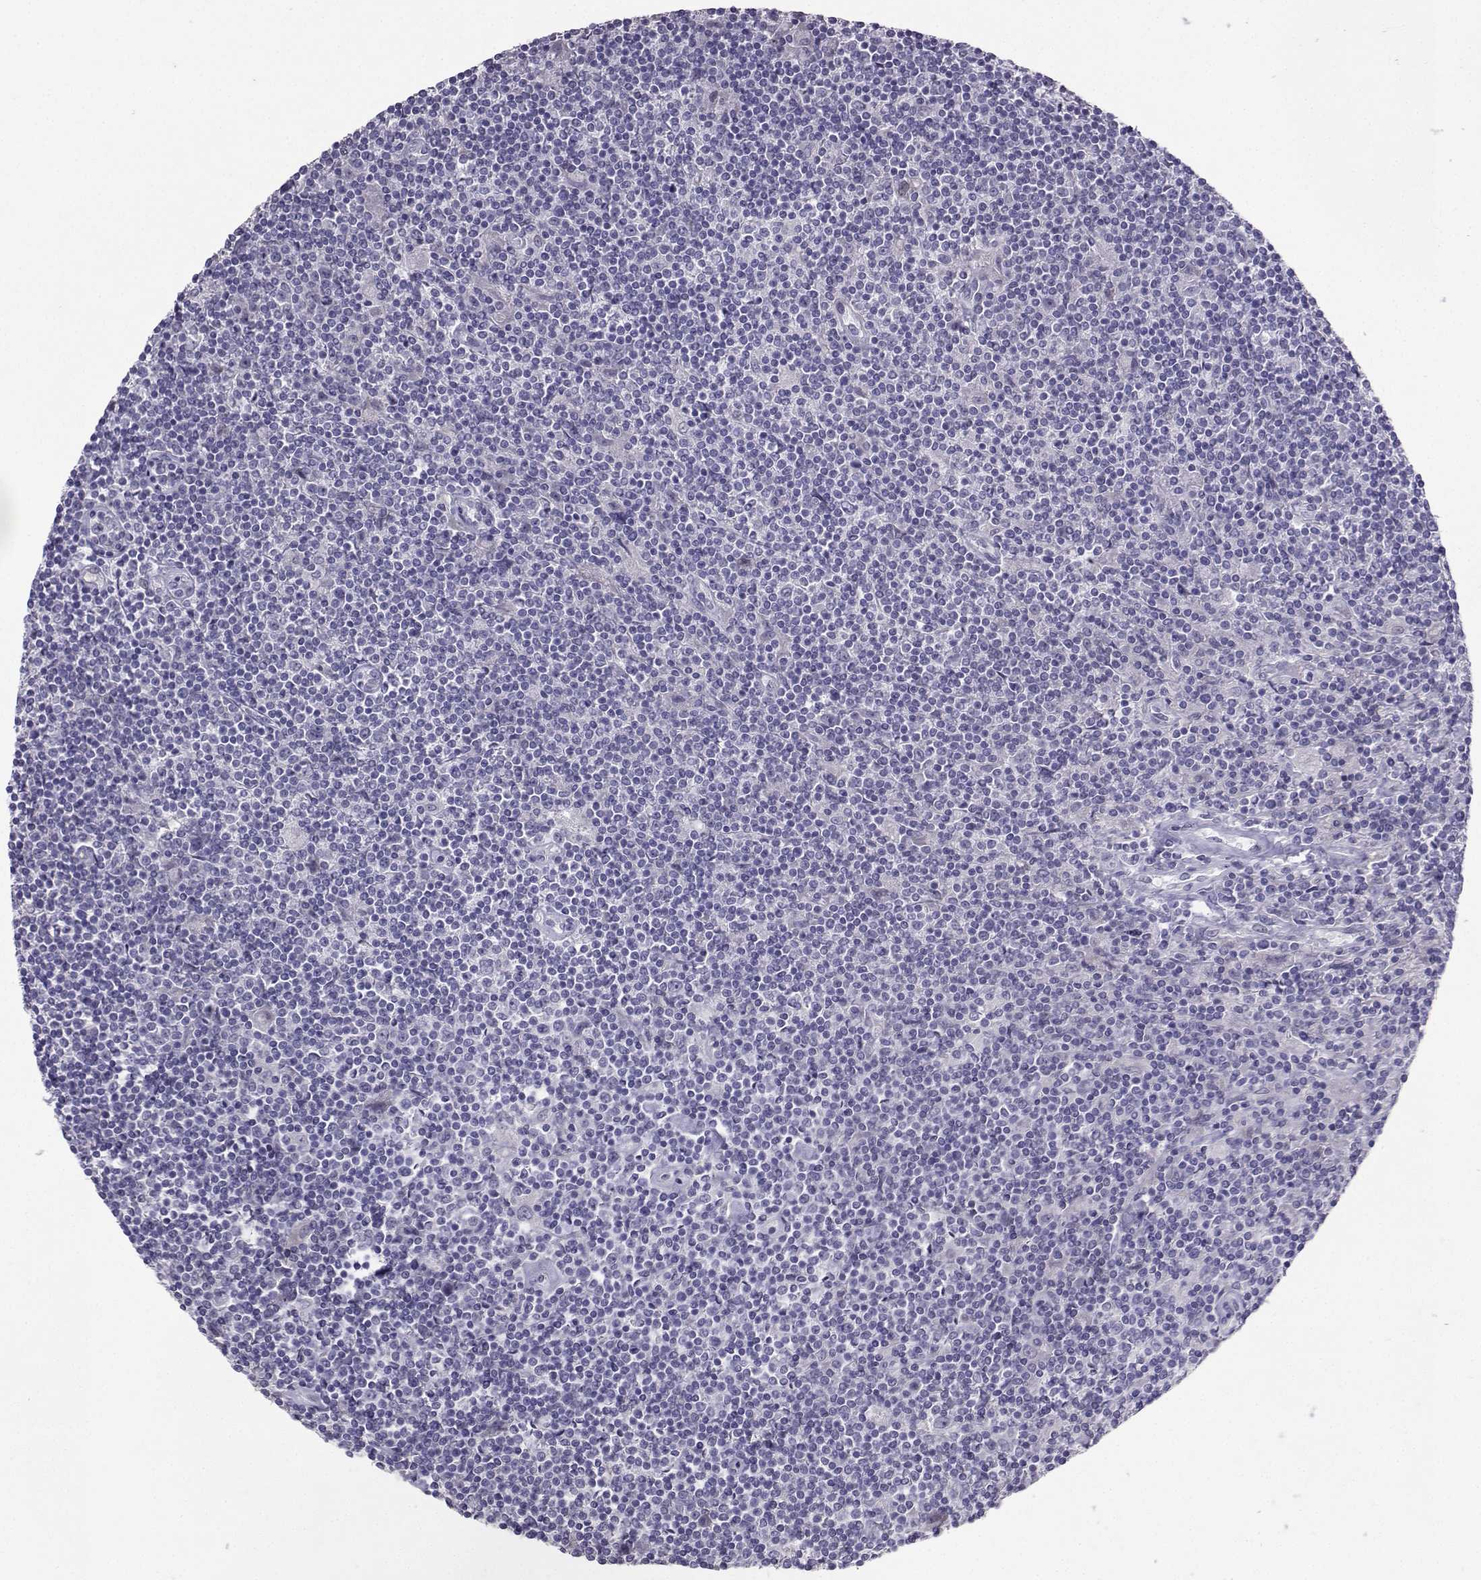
{"staining": {"intensity": "negative", "quantity": "none", "location": "none"}, "tissue": "lymphoma", "cell_type": "Tumor cells", "image_type": "cancer", "snomed": [{"axis": "morphology", "description": "Hodgkin's disease, NOS"}, {"axis": "topography", "description": "Lymph node"}], "caption": "Immunohistochemistry of lymphoma demonstrates no expression in tumor cells.", "gene": "CARTPT", "patient": {"sex": "male", "age": 40}}